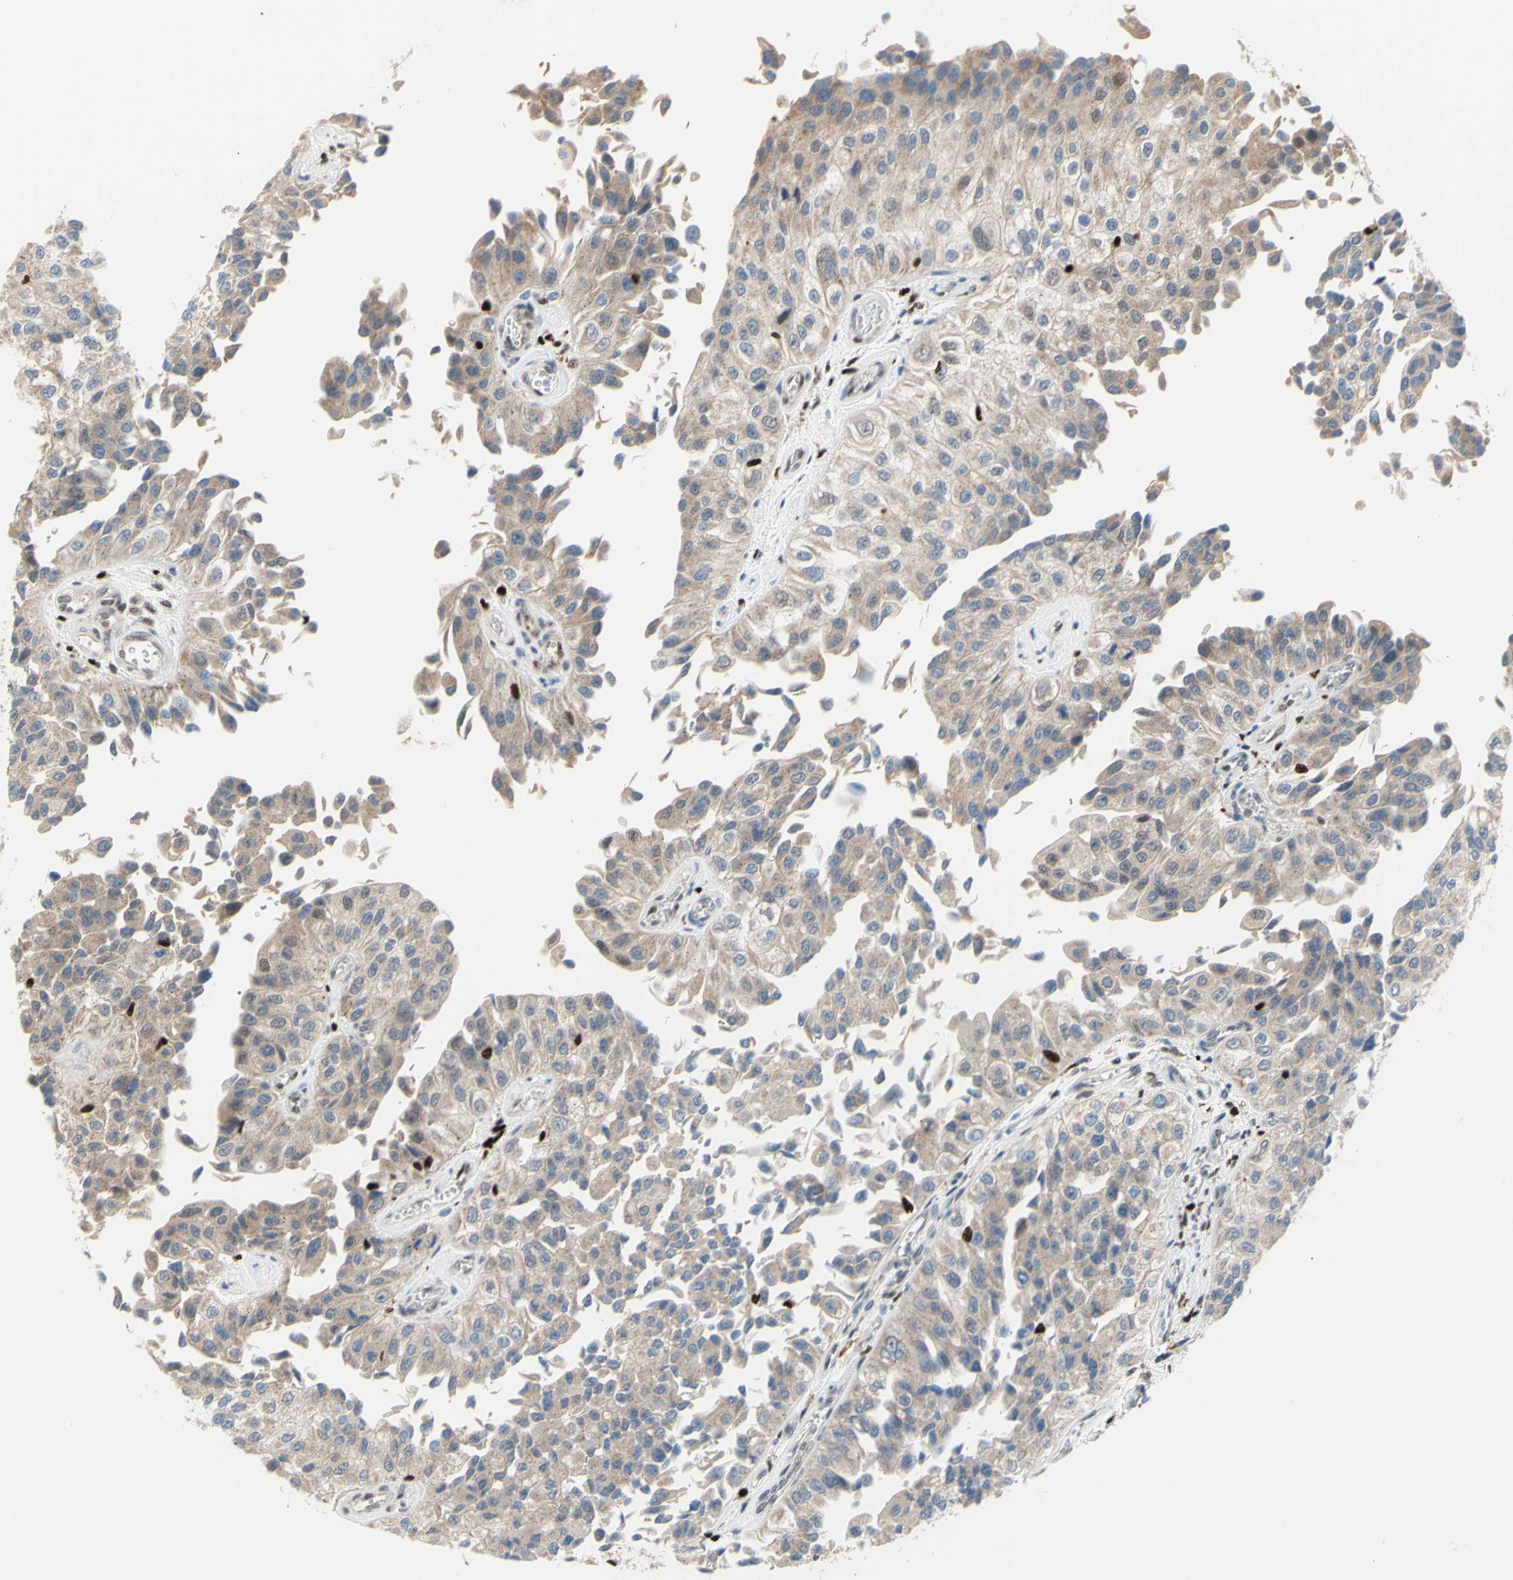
{"staining": {"intensity": "weak", "quantity": ">75%", "location": "cytoplasmic/membranous"}, "tissue": "urothelial cancer", "cell_type": "Tumor cells", "image_type": "cancer", "snomed": [{"axis": "morphology", "description": "Urothelial carcinoma, High grade"}, {"axis": "topography", "description": "Kidney"}, {"axis": "topography", "description": "Urinary bladder"}], "caption": "Human urothelial cancer stained with a protein marker shows weak staining in tumor cells.", "gene": "EED", "patient": {"sex": "male", "age": 77}}